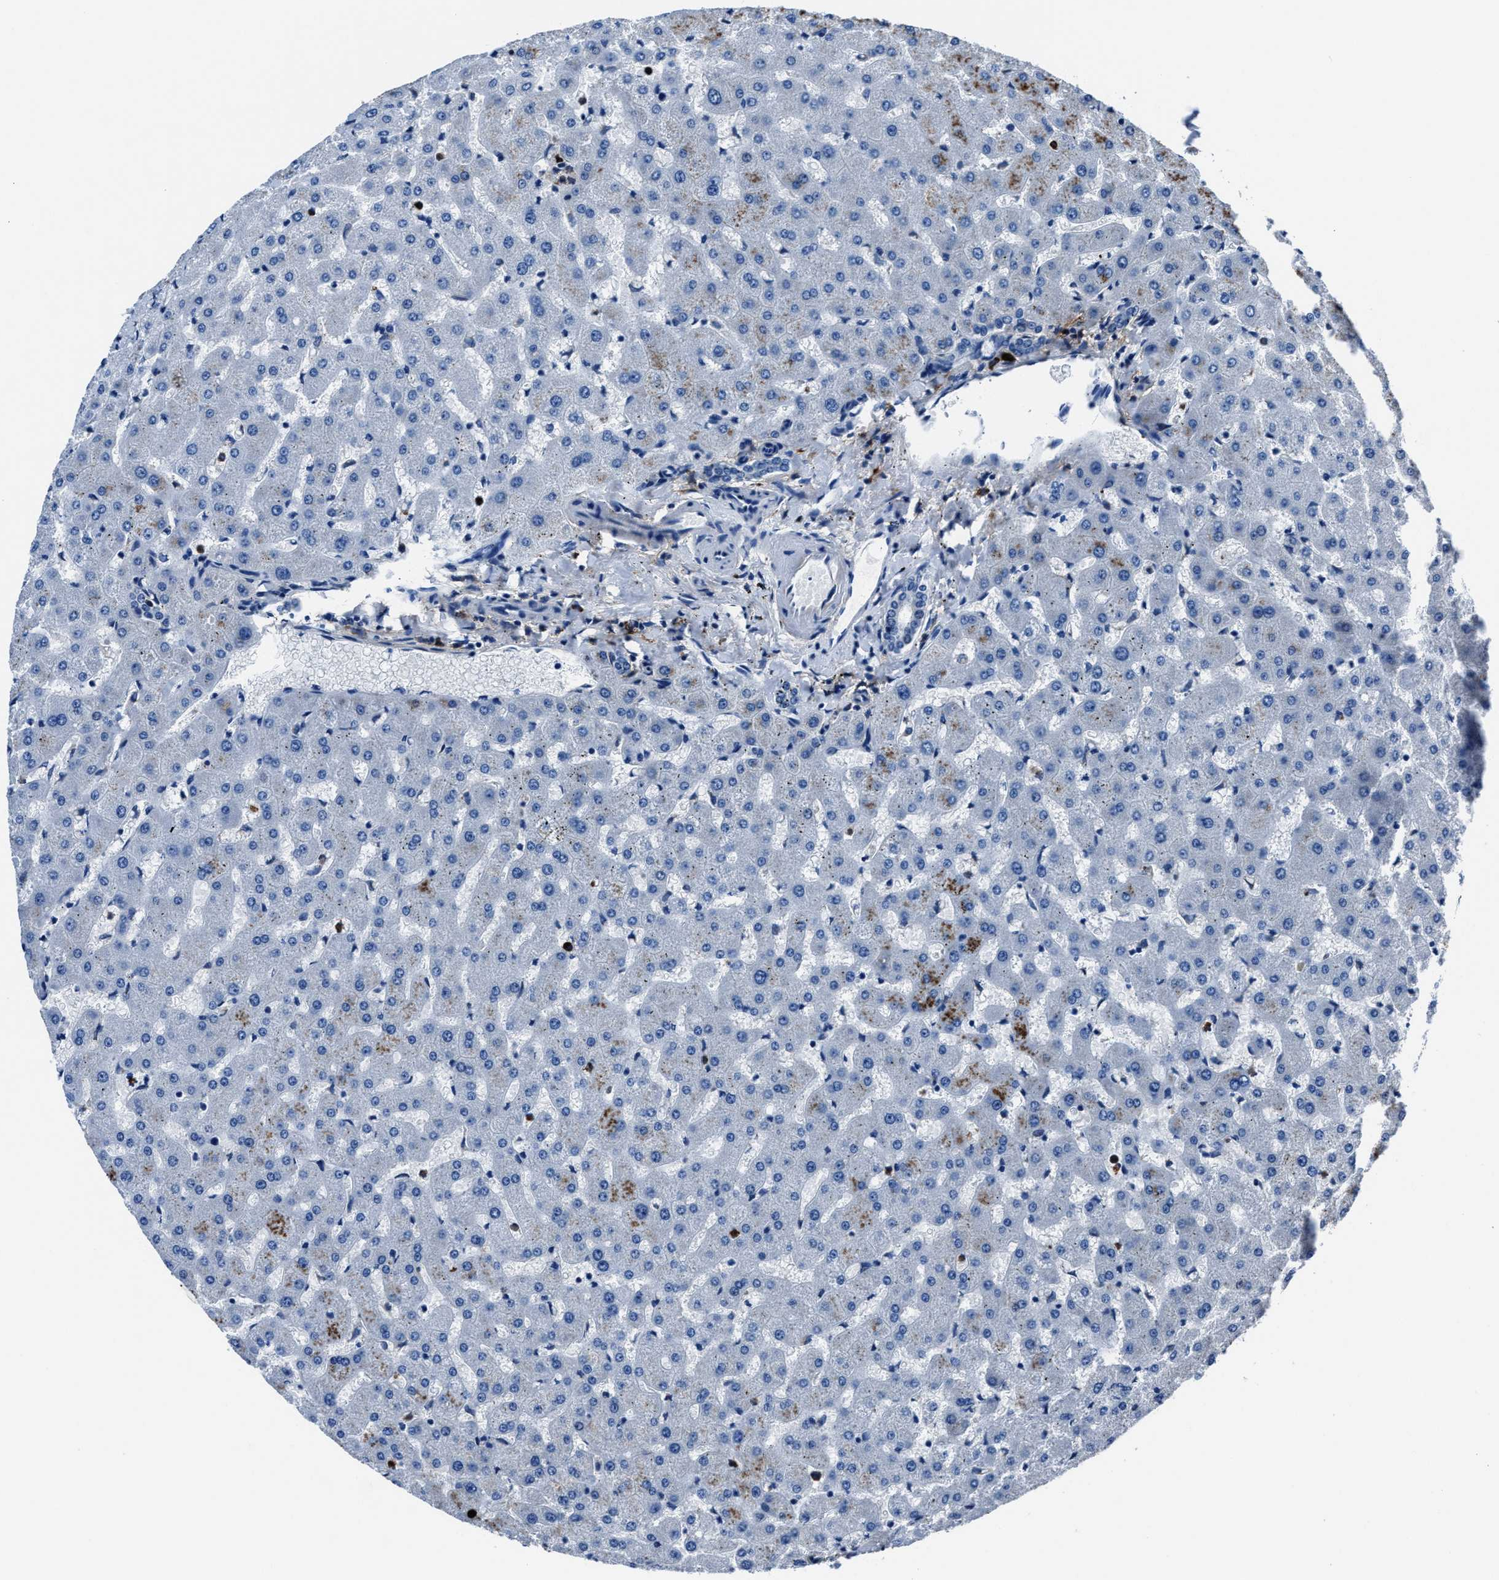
{"staining": {"intensity": "negative", "quantity": "none", "location": "none"}, "tissue": "liver", "cell_type": "Cholangiocytes", "image_type": "normal", "snomed": [{"axis": "morphology", "description": "Normal tissue, NOS"}, {"axis": "topography", "description": "Liver"}], "caption": "An image of liver stained for a protein displays no brown staining in cholangiocytes.", "gene": "FGL2", "patient": {"sex": "female", "age": 63}}